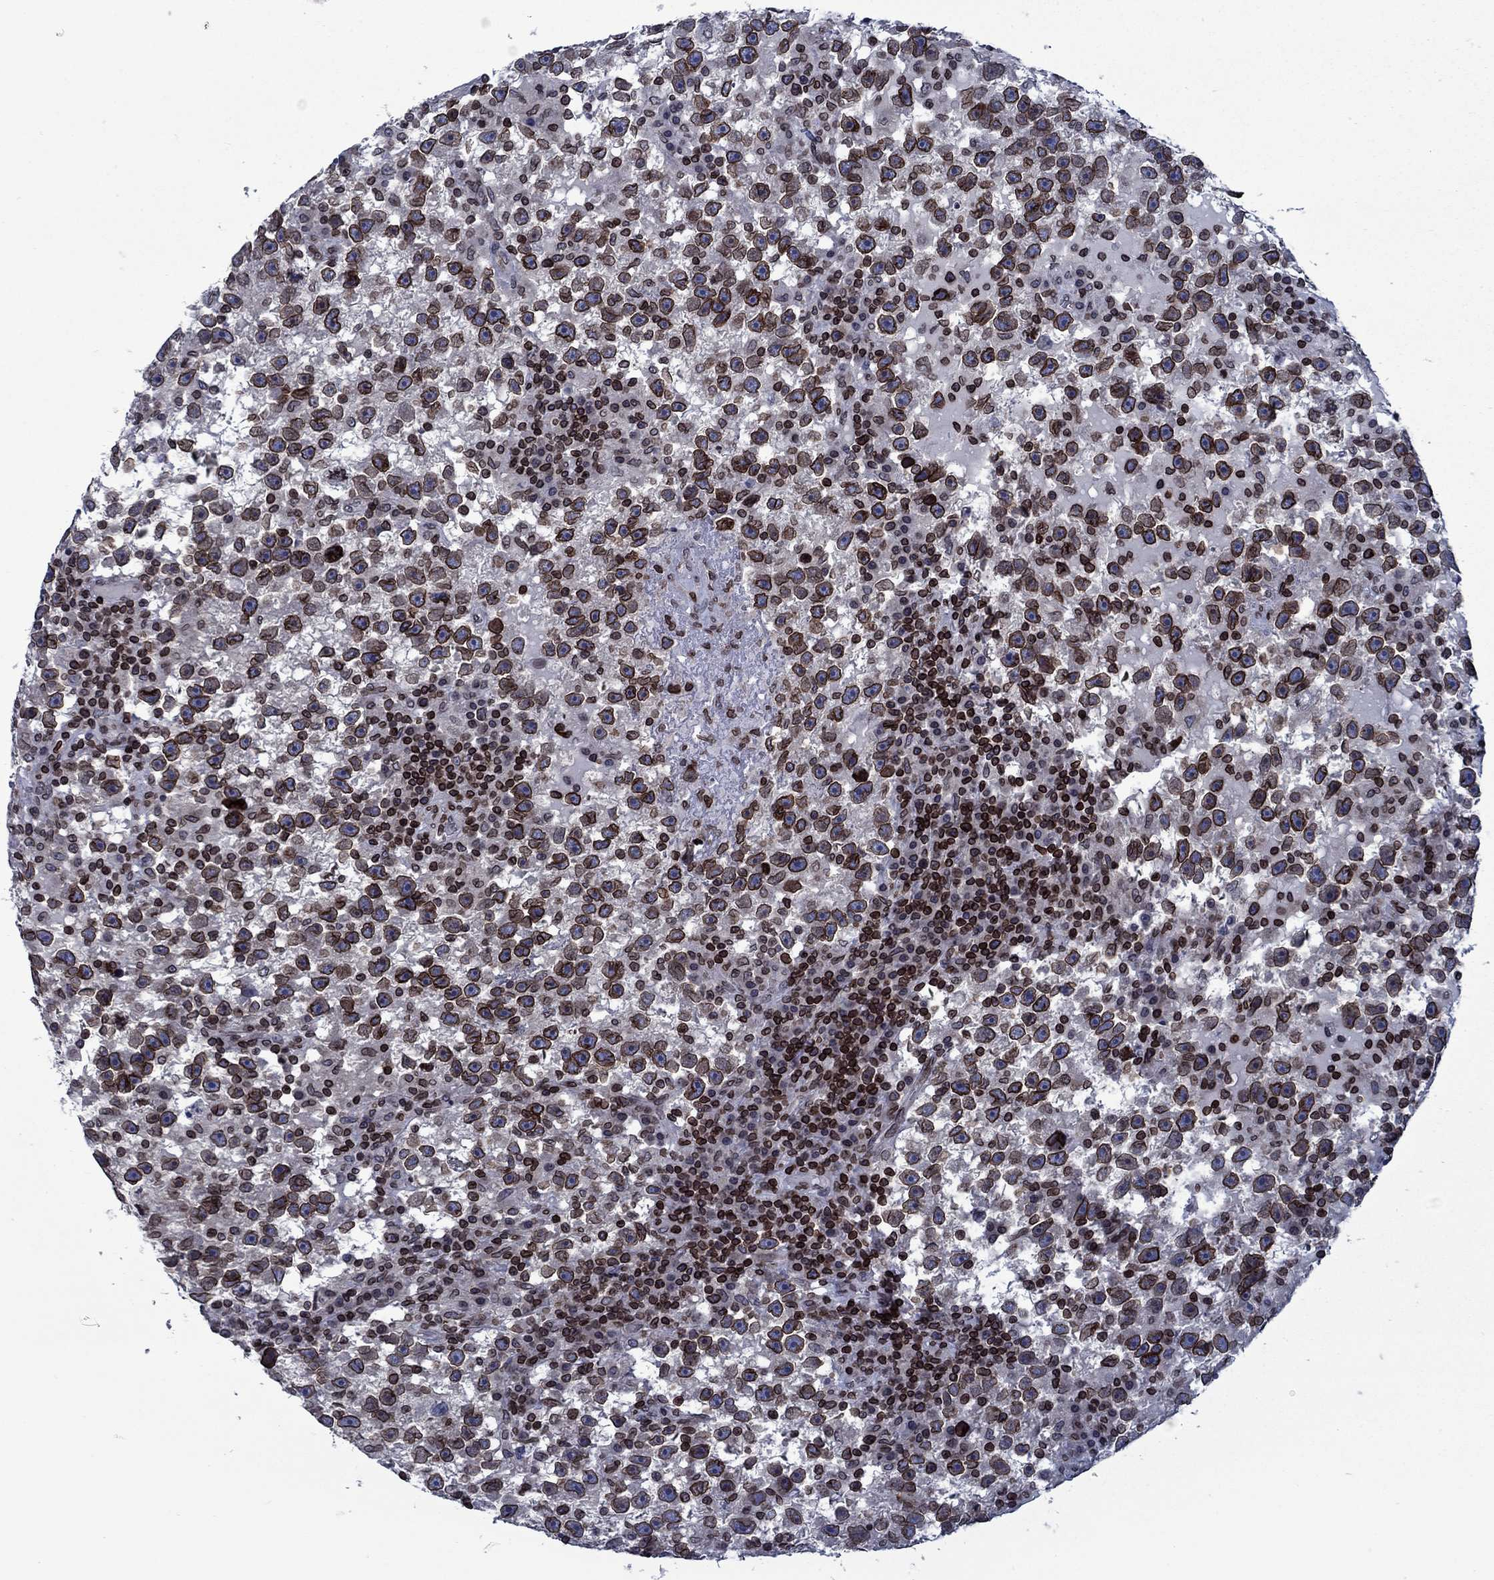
{"staining": {"intensity": "strong", "quantity": ">75%", "location": "cytoplasmic/membranous,nuclear"}, "tissue": "testis cancer", "cell_type": "Tumor cells", "image_type": "cancer", "snomed": [{"axis": "morphology", "description": "Seminoma, NOS"}, {"axis": "topography", "description": "Testis"}], "caption": "There is high levels of strong cytoplasmic/membranous and nuclear staining in tumor cells of testis cancer (seminoma), as demonstrated by immunohistochemical staining (brown color).", "gene": "SLA", "patient": {"sex": "male", "age": 47}}